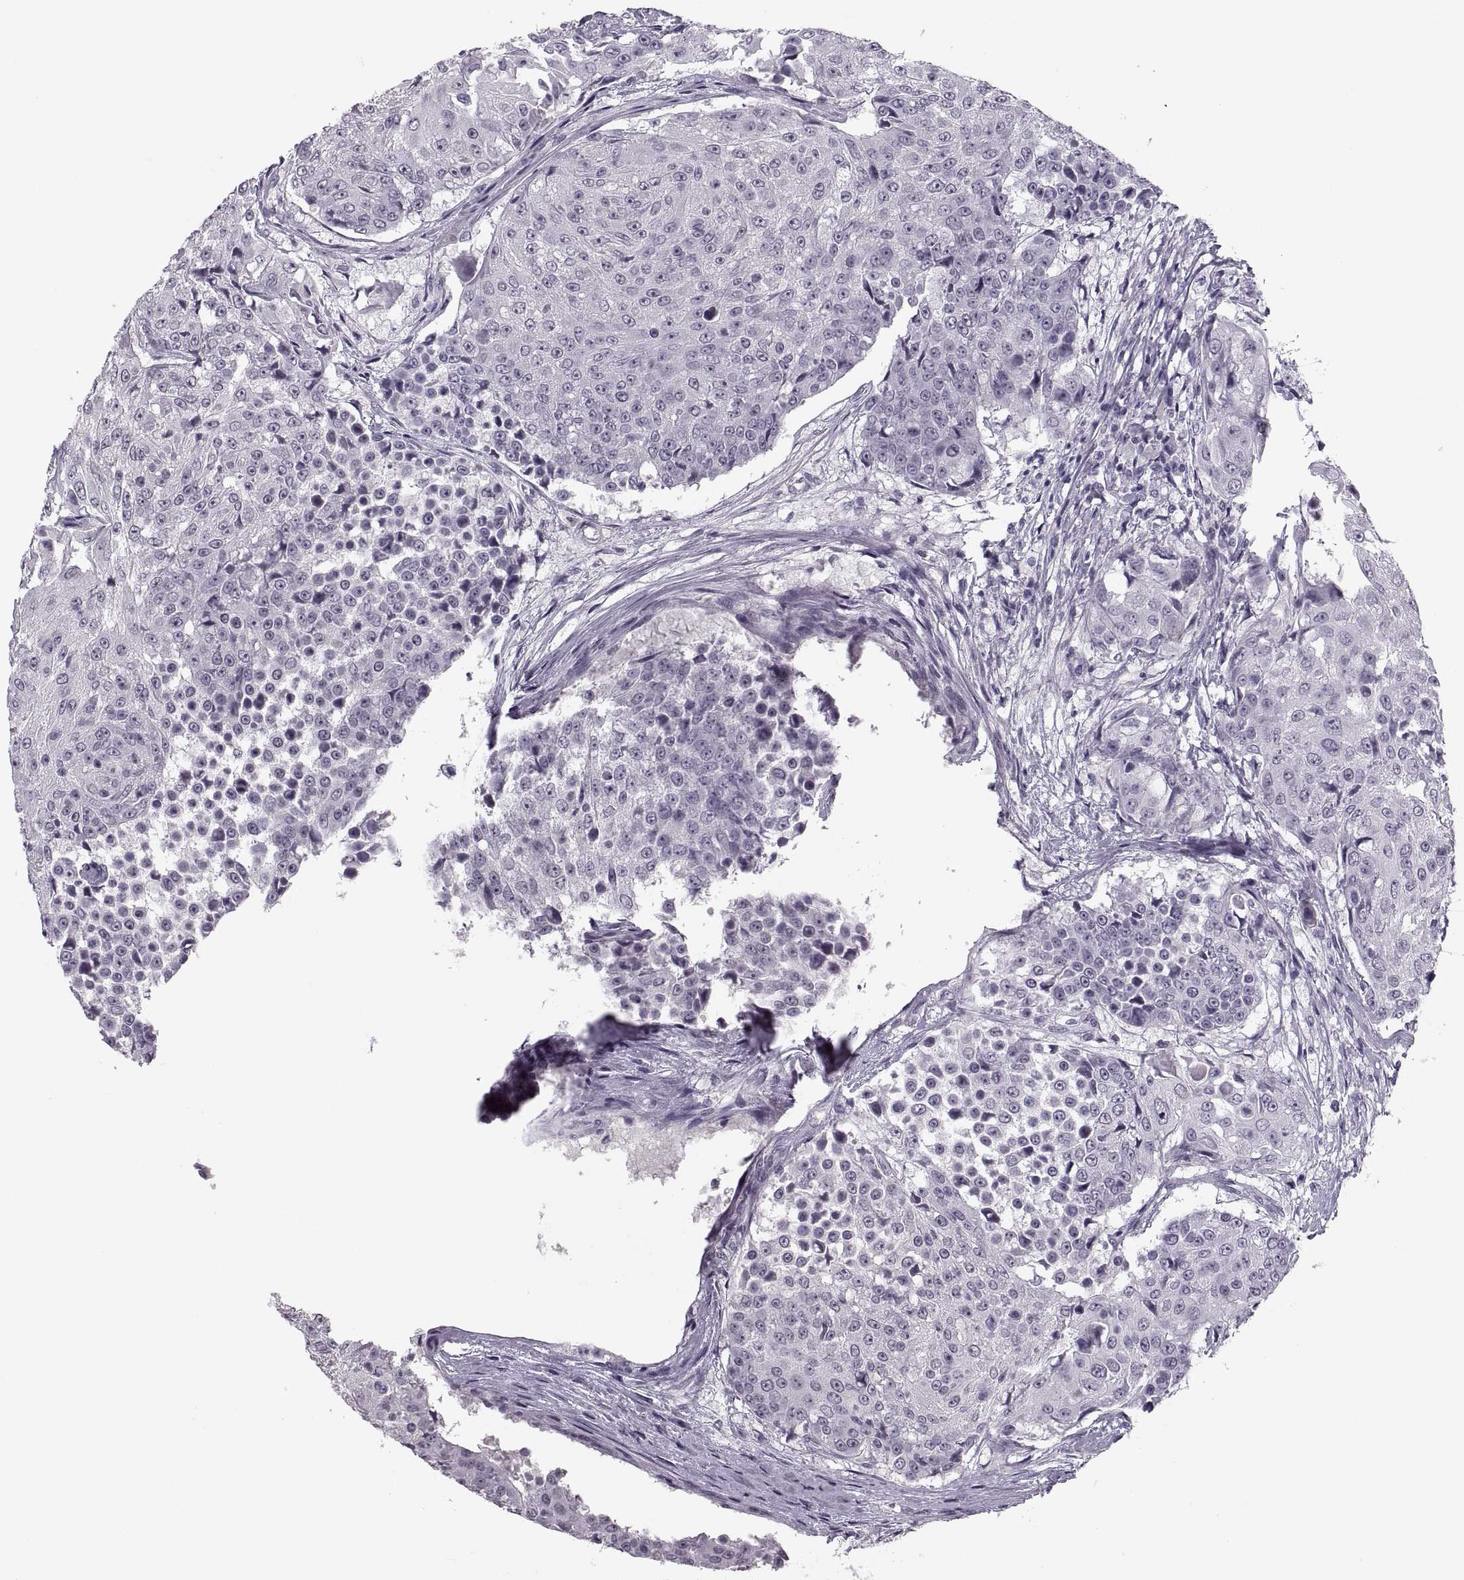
{"staining": {"intensity": "negative", "quantity": "none", "location": "none"}, "tissue": "urothelial cancer", "cell_type": "Tumor cells", "image_type": "cancer", "snomed": [{"axis": "morphology", "description": "Urothelial carcinoma, High grade"}, {"axis": "topography", "description": "Urinary bladder"}], "caption": "Immunohistochemistry (IHC) image of human urothelial cancer stained for a protein (brown), which exhibits no positivity in tumor cells.", "gene": "PAGE5", "patient": {"sex": "female", "age": 63}}